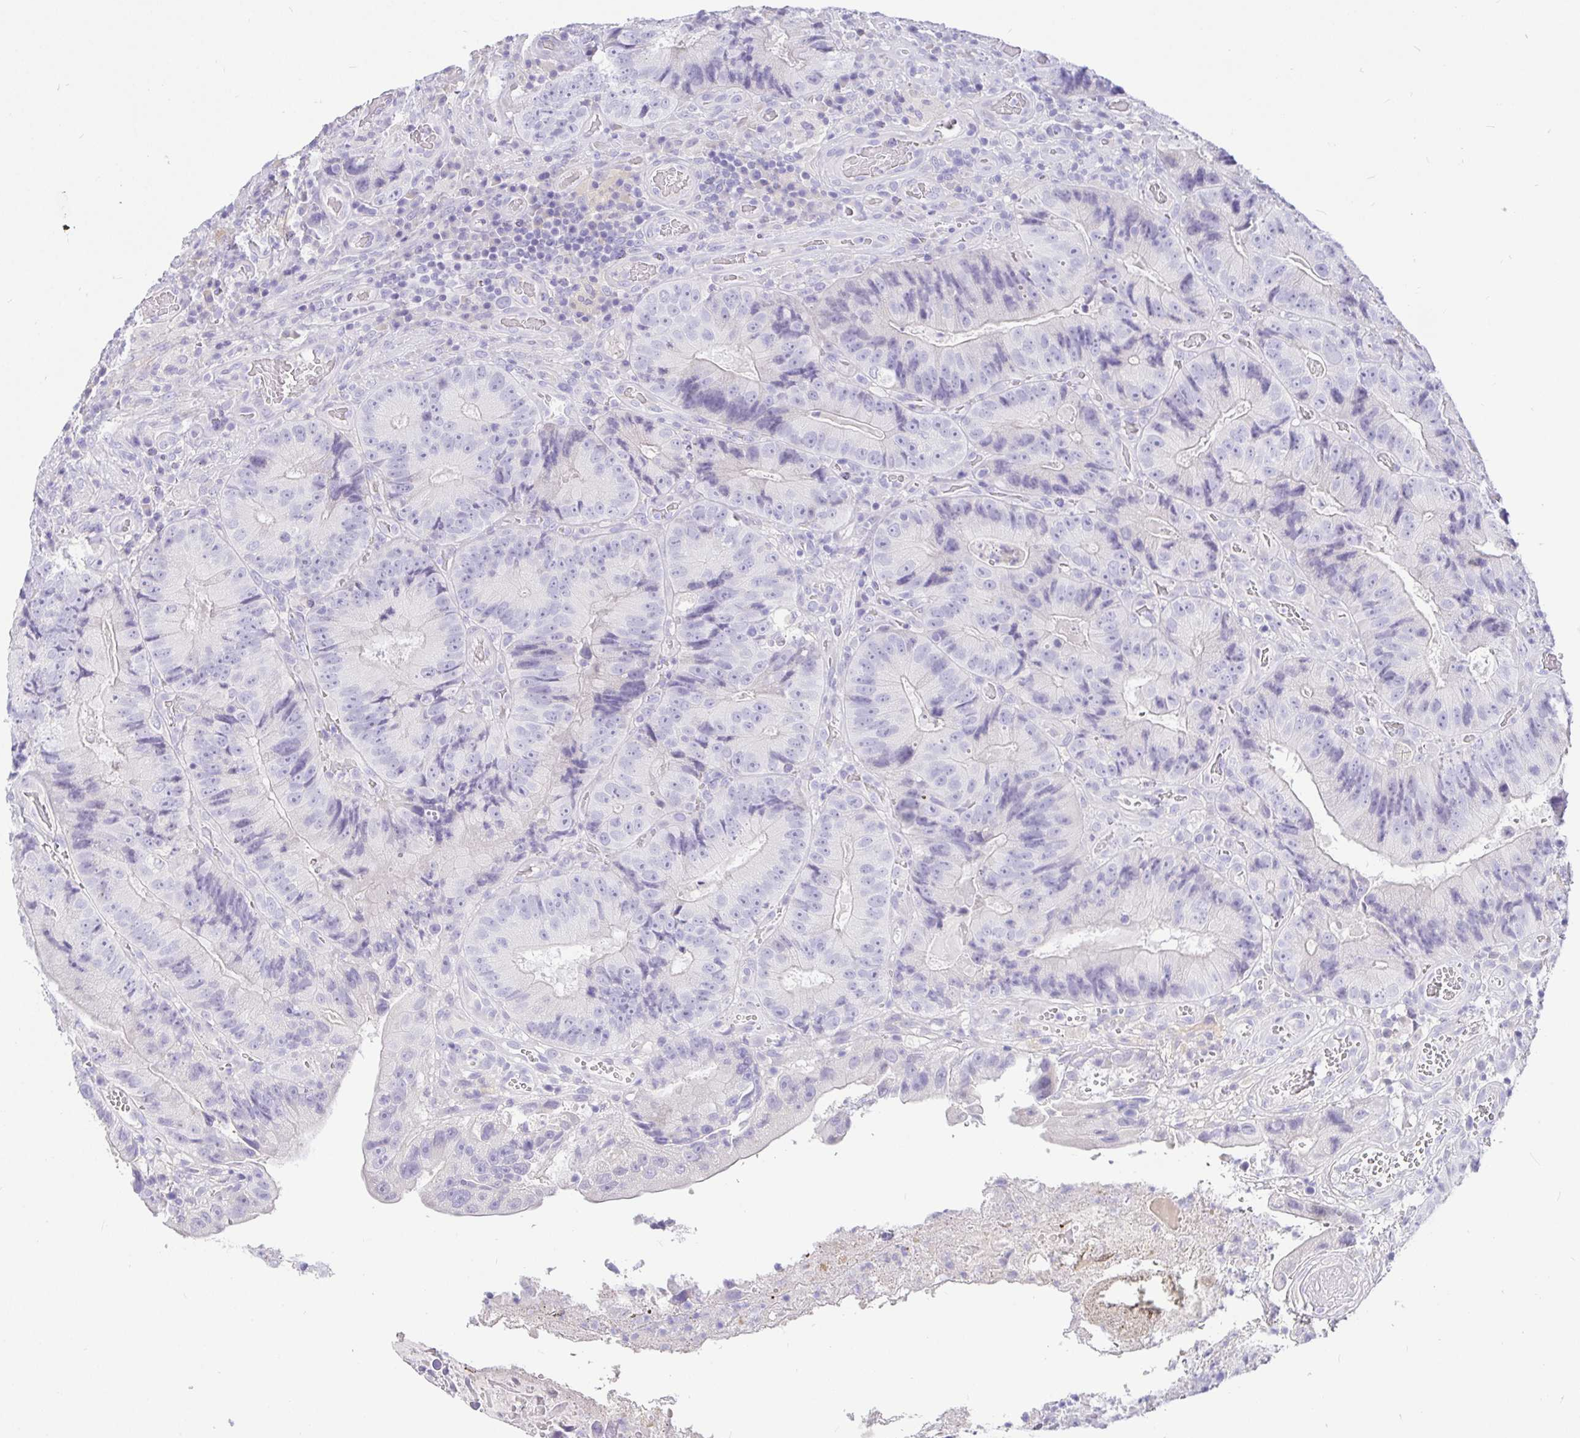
{"staining": {"intensity": "negative", "quantity": "none", "location": "none"}, "tissue": "colorectal cancer", "cell_type": "Tumor cells", "image_type": "cancer", "snomed": [{"axis": "morphology", "description": "Adenocarcinoma, NOS"}, {"axis": "topography", "description": "Colon"}], "caption": "Immunohistochemistry (IHC) of human colorectal cancer (adenocarcinoma) displays no positivity in tumor cells. (Brightfield microscopy of DAB (3,3'-diaminobenzidine) IHC at high magnification).", "gene": "TPTE", "patient": {"sex": "female", "age": 86}}